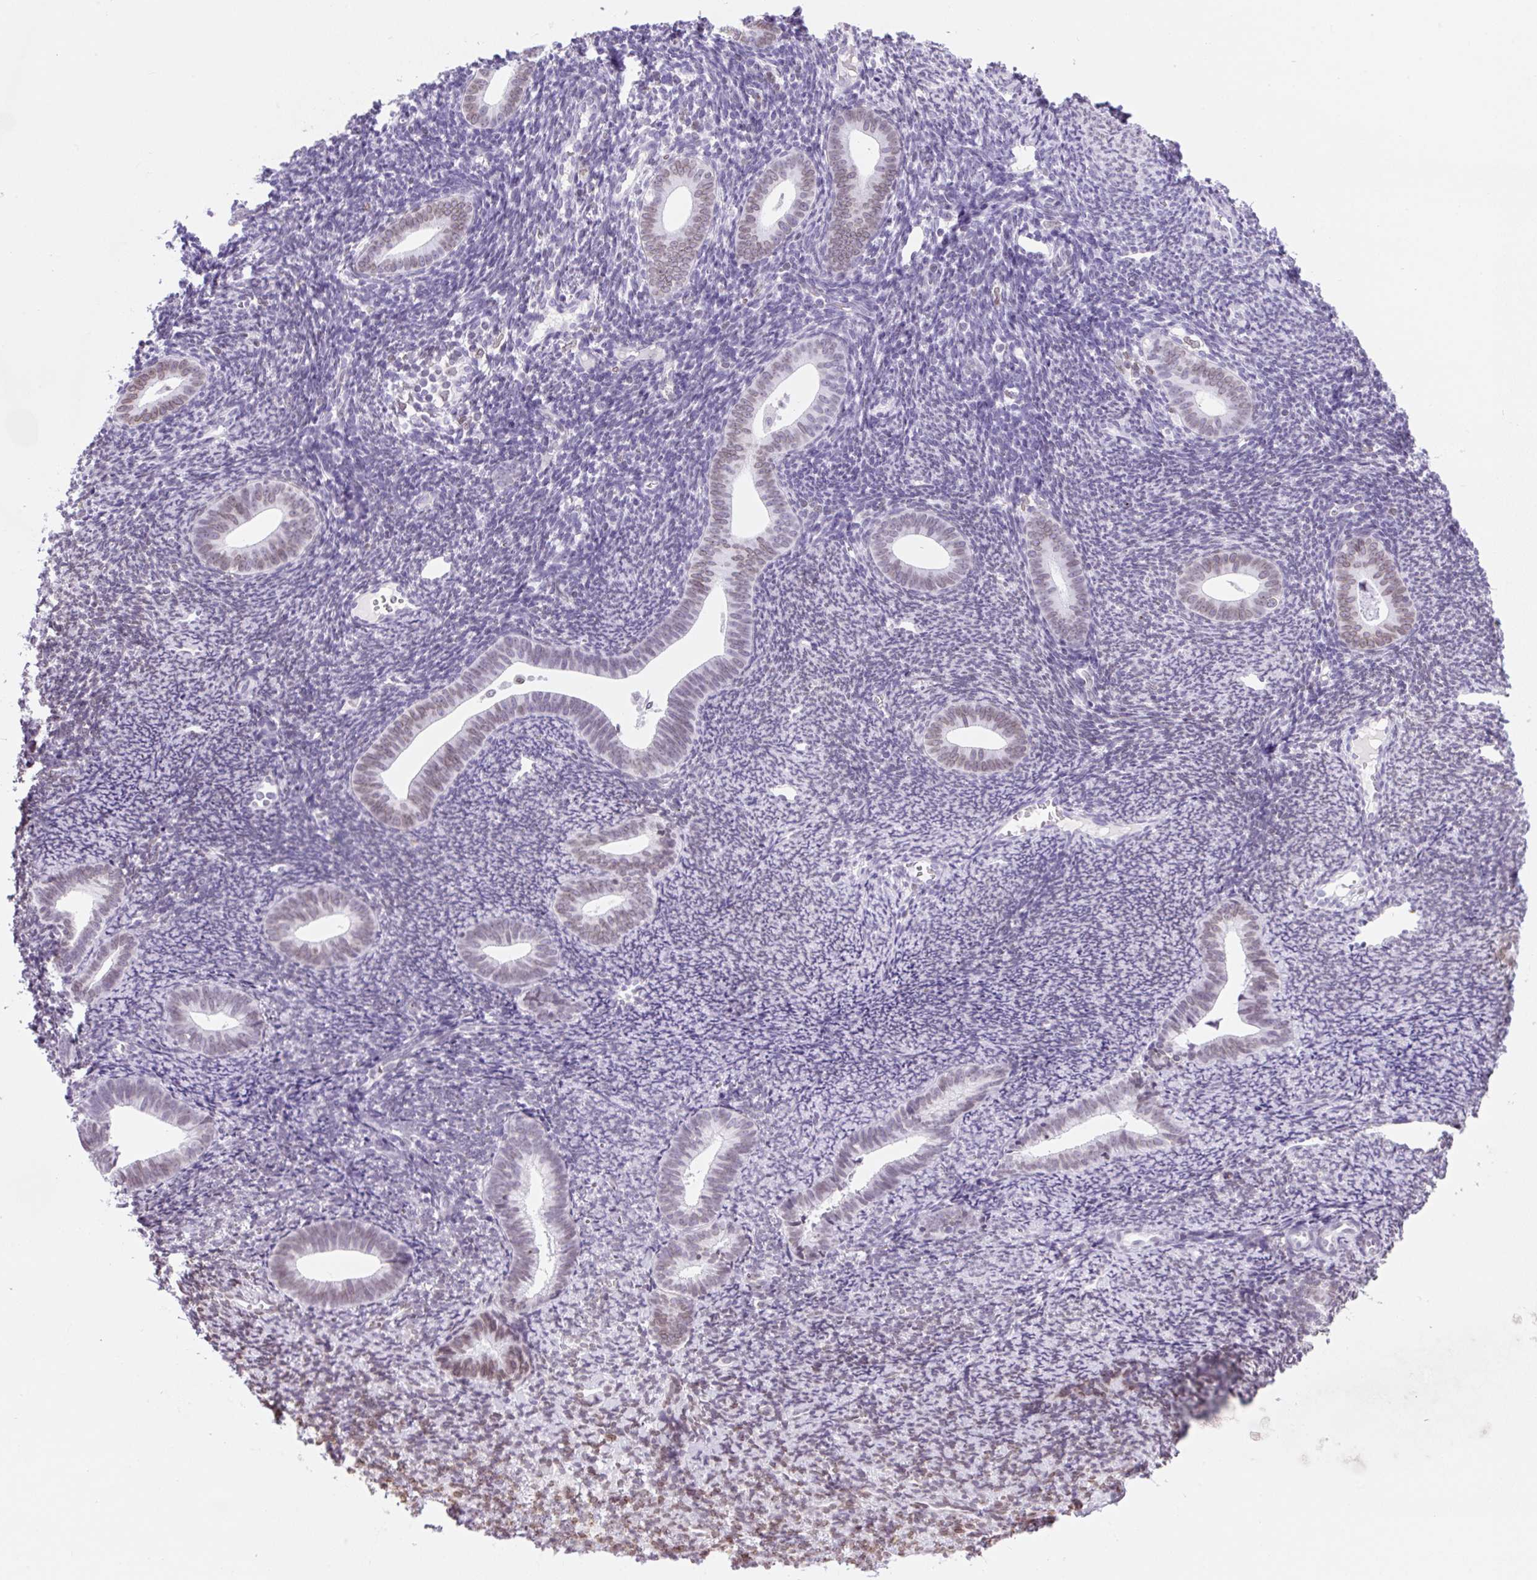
{"staining": {"intensity": "moderate", "quantity": "<25%", "location": "cytoplasmic/membranous,nuclear"}, "tissue": "endometrium", "cell_type": "Cells in endometrial stroma", "image_type": "normal", "snomed": [{"axis": "morphology", "description": "Normal tissue, NOS"}, {"axis": "topography", "description": "Endometrium"}], "caption": "High-power microscopy captured an immunohistochemistry image of benign endometrium, revealing moderate cytoplasmic/membranous,nuclear expression in approximately <25% of cells in endometrial stroma.", "gene": "VPREB1", "patient": {"sex": "female", "age": 39}}